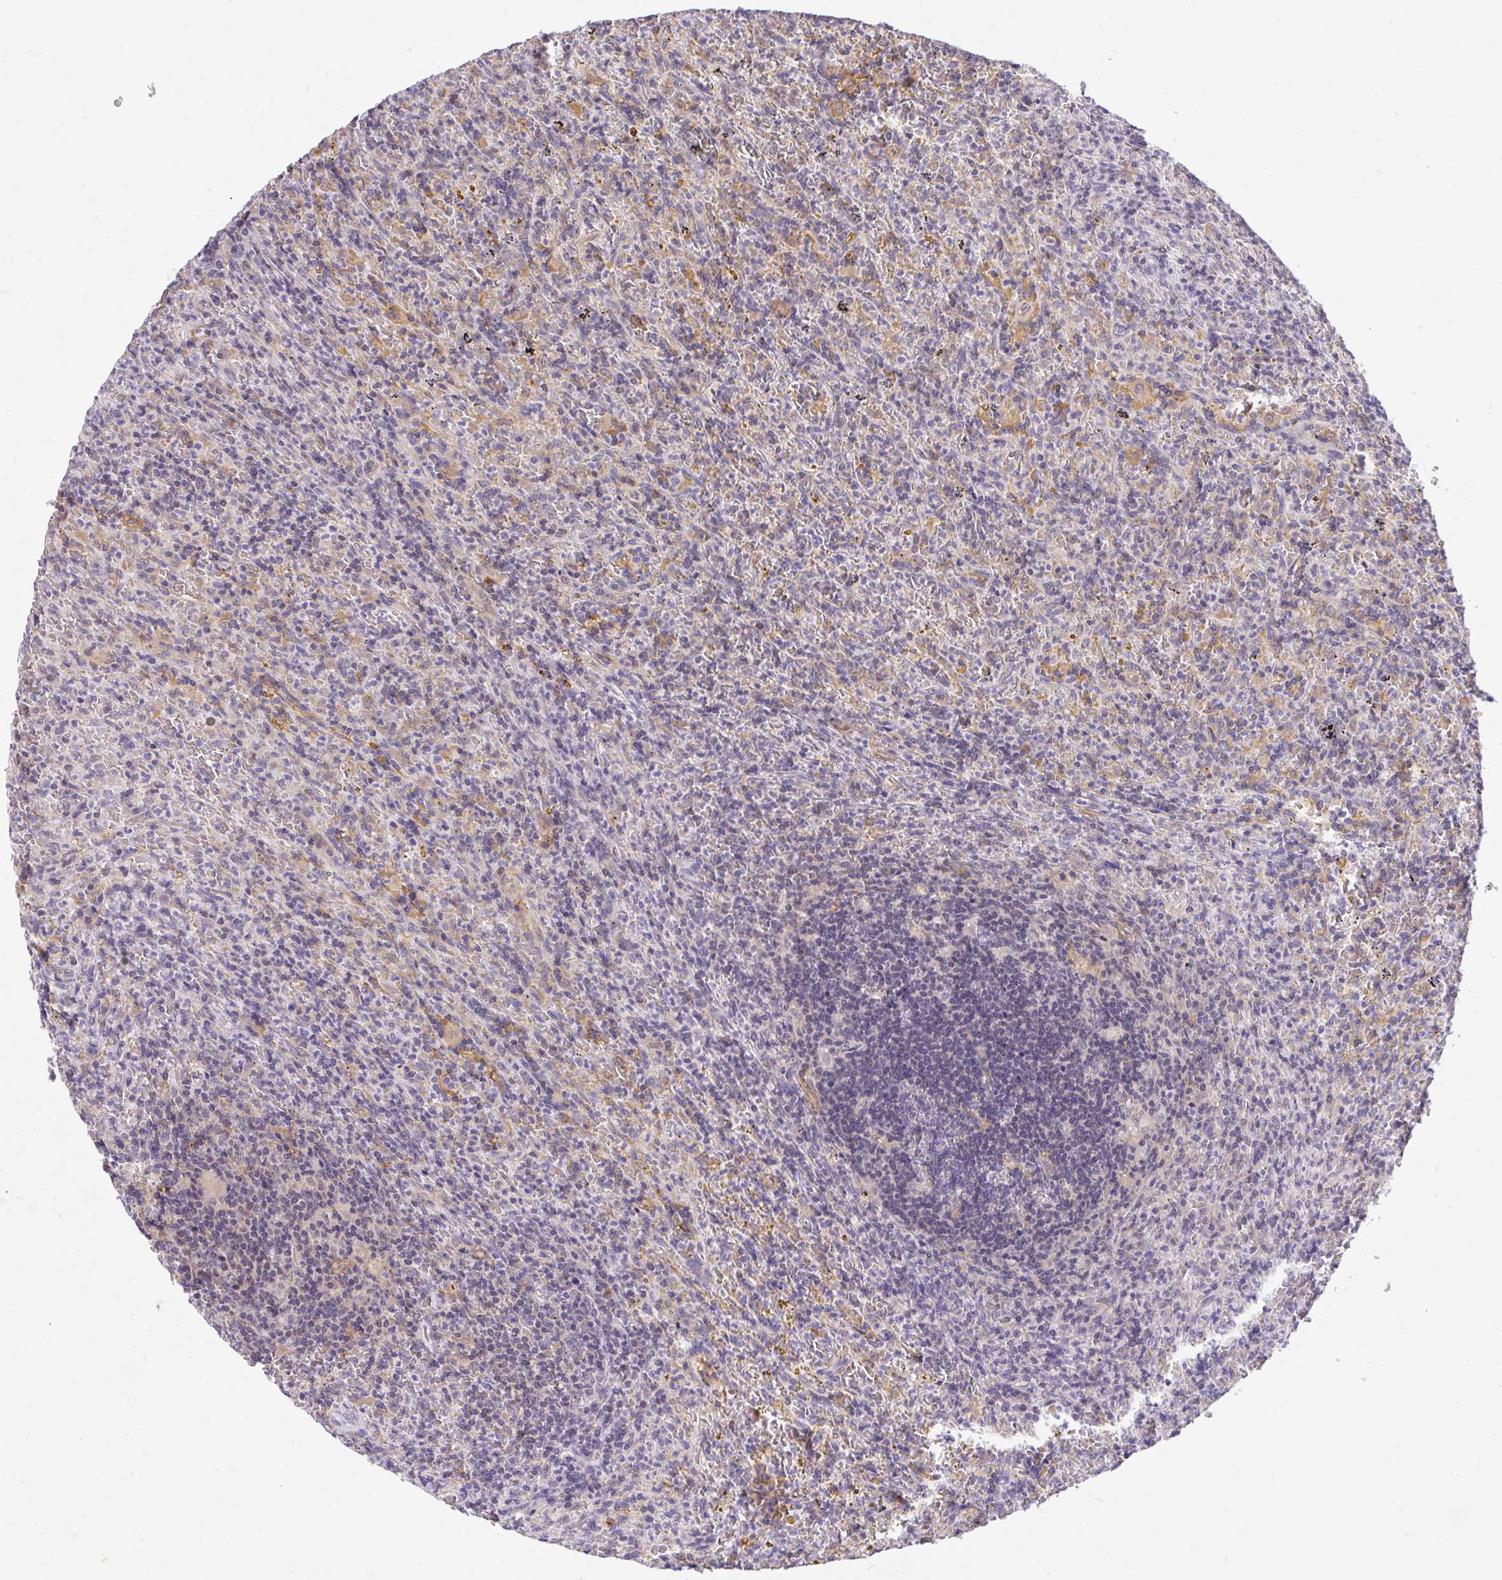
{"staining": {"intensity": "negative", "quantity": "none", "location": "none"}, "tissue": "lymphoma", "cell_type": "Tumor cells", "image_type": "cancer", "snomed": [{"axis": "morphology", "description": "Malignant lymphoma, non-Hodgkin's type, Low grade"}, {"axis": "topography", "description": "Spleen"}], "caption": "This is an immunohistochemistry histopathology image of malignant lymphoma, non-Hodgkin's type (low-grade). There is no staining in tumor cells.", "gene": "PPP1CA", "patient": {"sex": "female", "age": 70}}